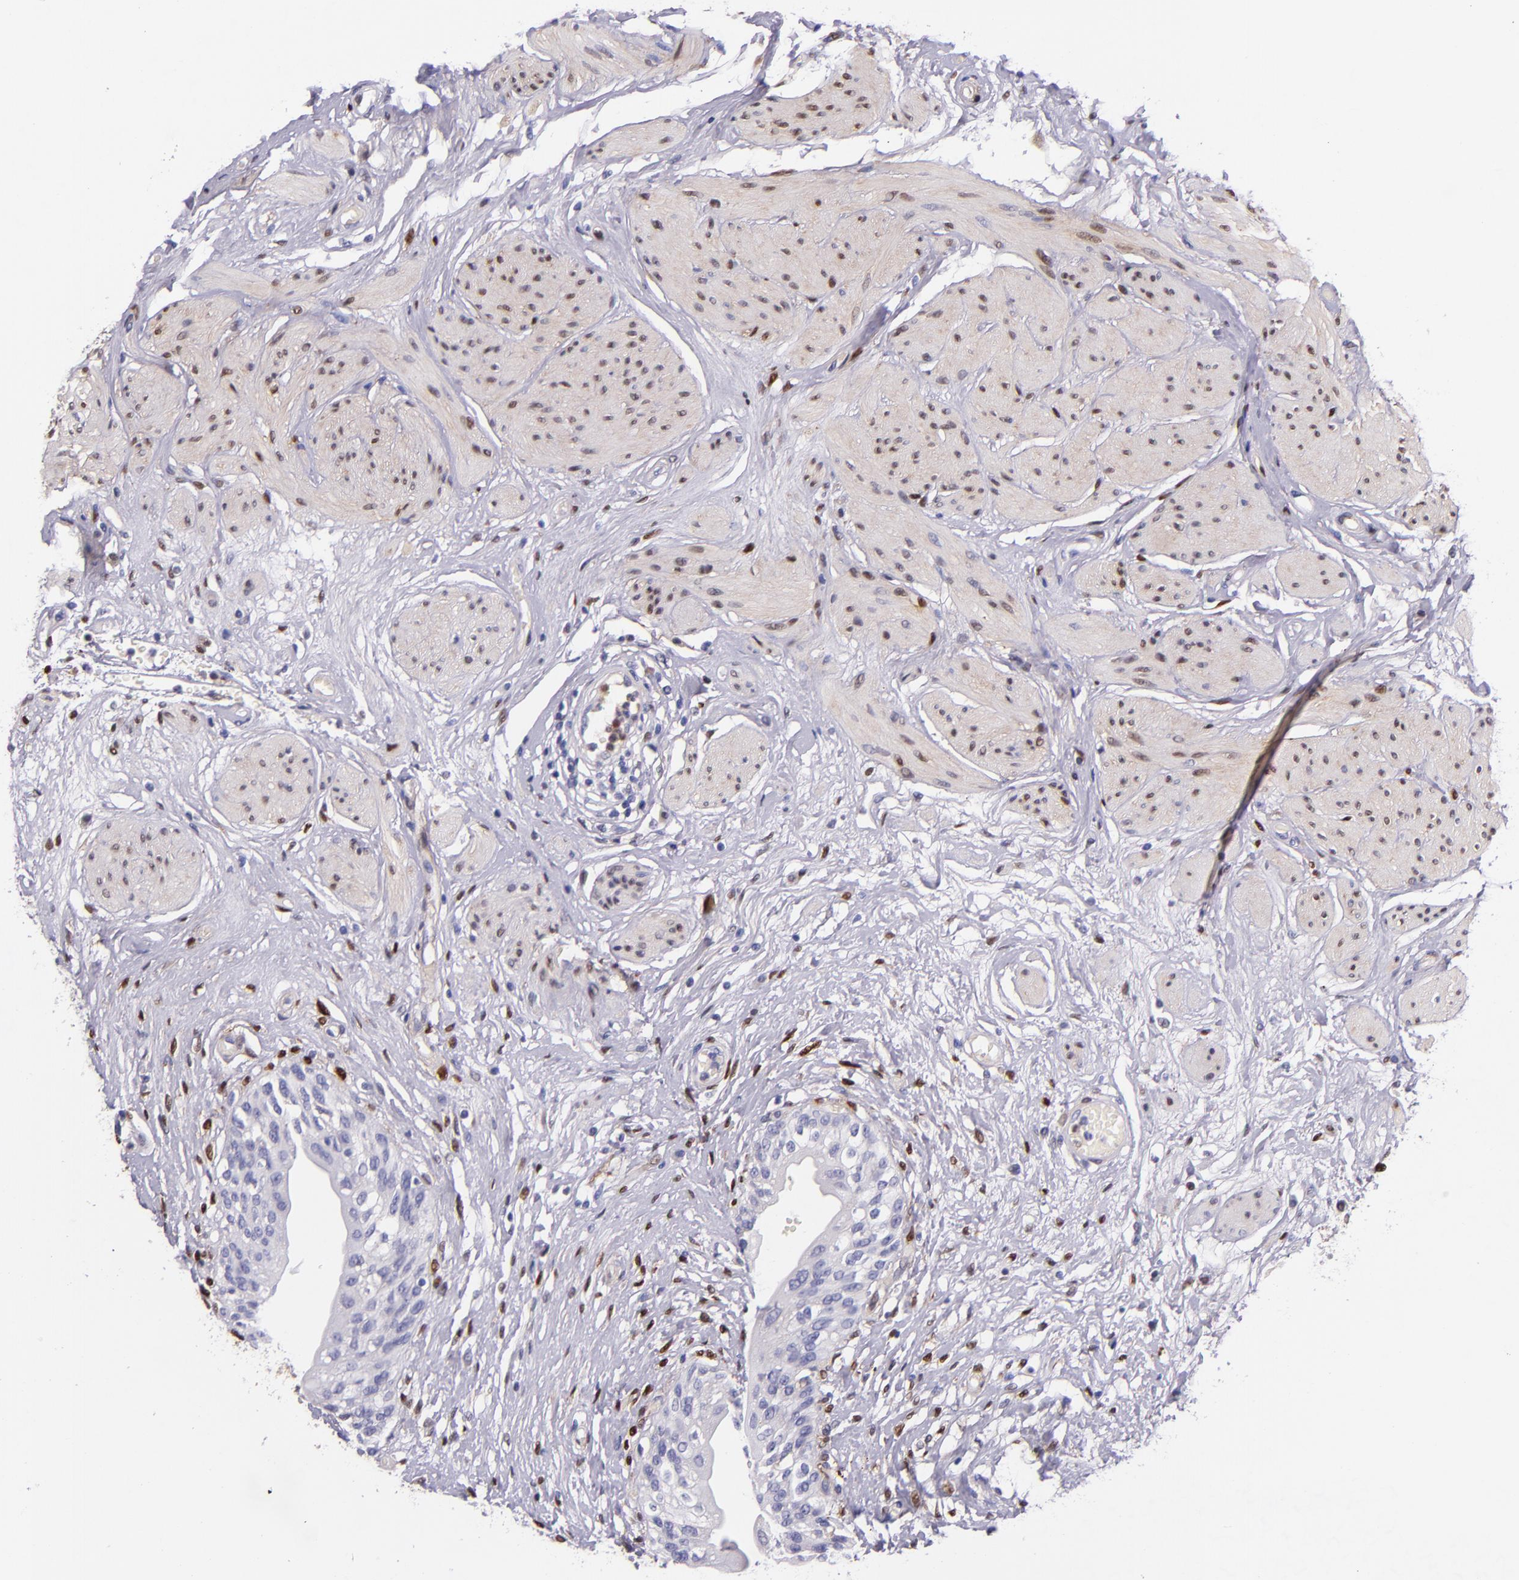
{"staining": {"intensity": "negative", "quantity": "none", "location": "none"}, "tissue": "urinary bladder", "cell_type": "Urothelial cells", "image_type": "normal", "snomed": [{"axis": "morphology", "description": "Normal tissue, NOS"}, {"axis": "topography", "description": "Urinary bladder"}], "caption": "Urothelial cells show no significant staining in unremarkable urinary bladder.", "gene": "LGALS1", "patient": {"sex": "female", "age": 55}}